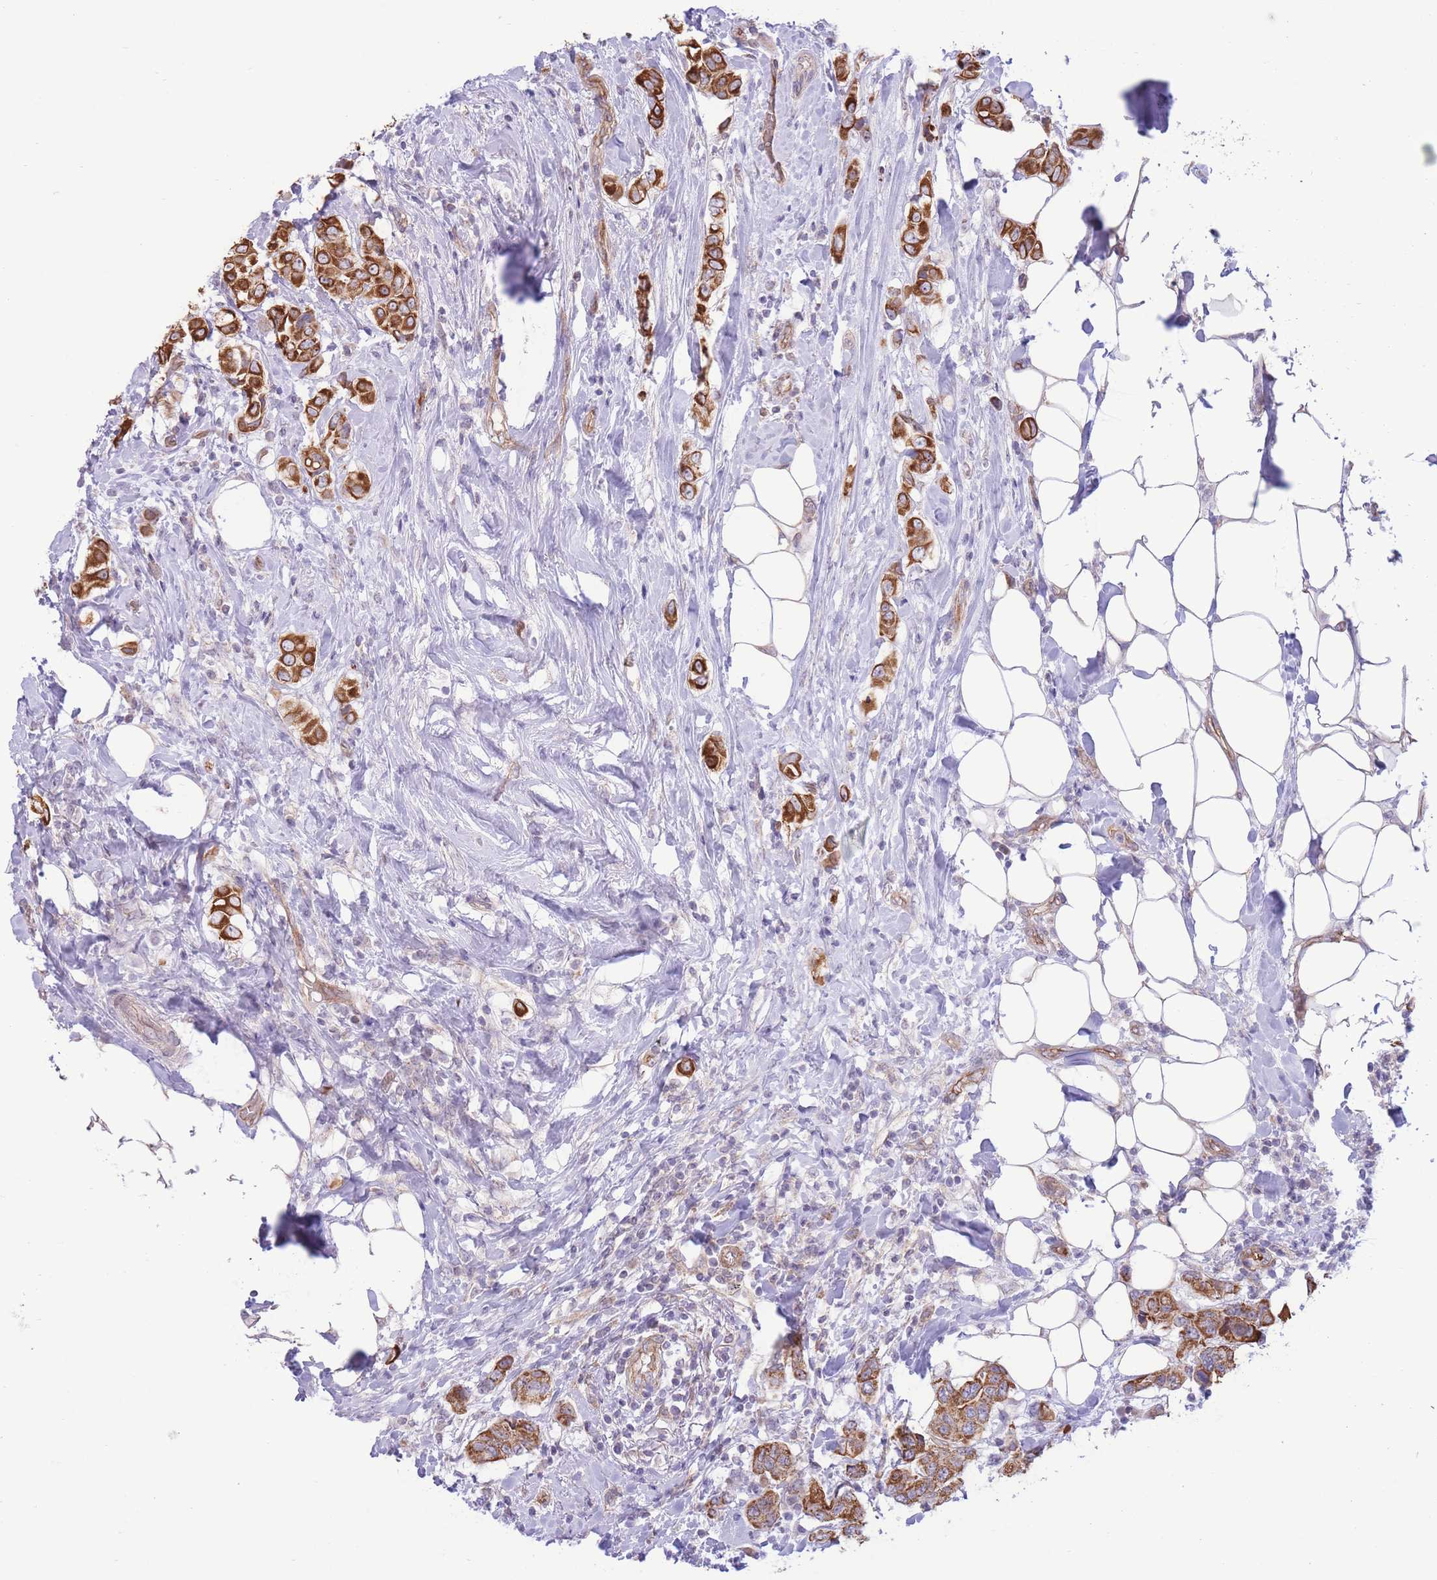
{"staining": {"intensity": "strong", "quantity": ">75%", "location": "cytoplasmic/membranous"}, "tissue": "breast cancer", "cell_type": "Tumor cells", "image_type": "cancer", "snomed": [{"axis": "morphology", "description": "Lobular carcinoma"}, {"axis": "topography", "description": "Breast"}], "caption": "Lobular carcinoma (breast) stained with immunohistochemistry (IHC) shows strong cytoplasmic/membranous expression in approximately >75% of tumor cells. (Stains: DAB (3,3'-diaminobenzidine) in brown, nuclei in blue, Microscopy: brightfield microscopy at high magnification).", "gene": "MRPS31", "patient": {"sex": "female", "age": 51}}